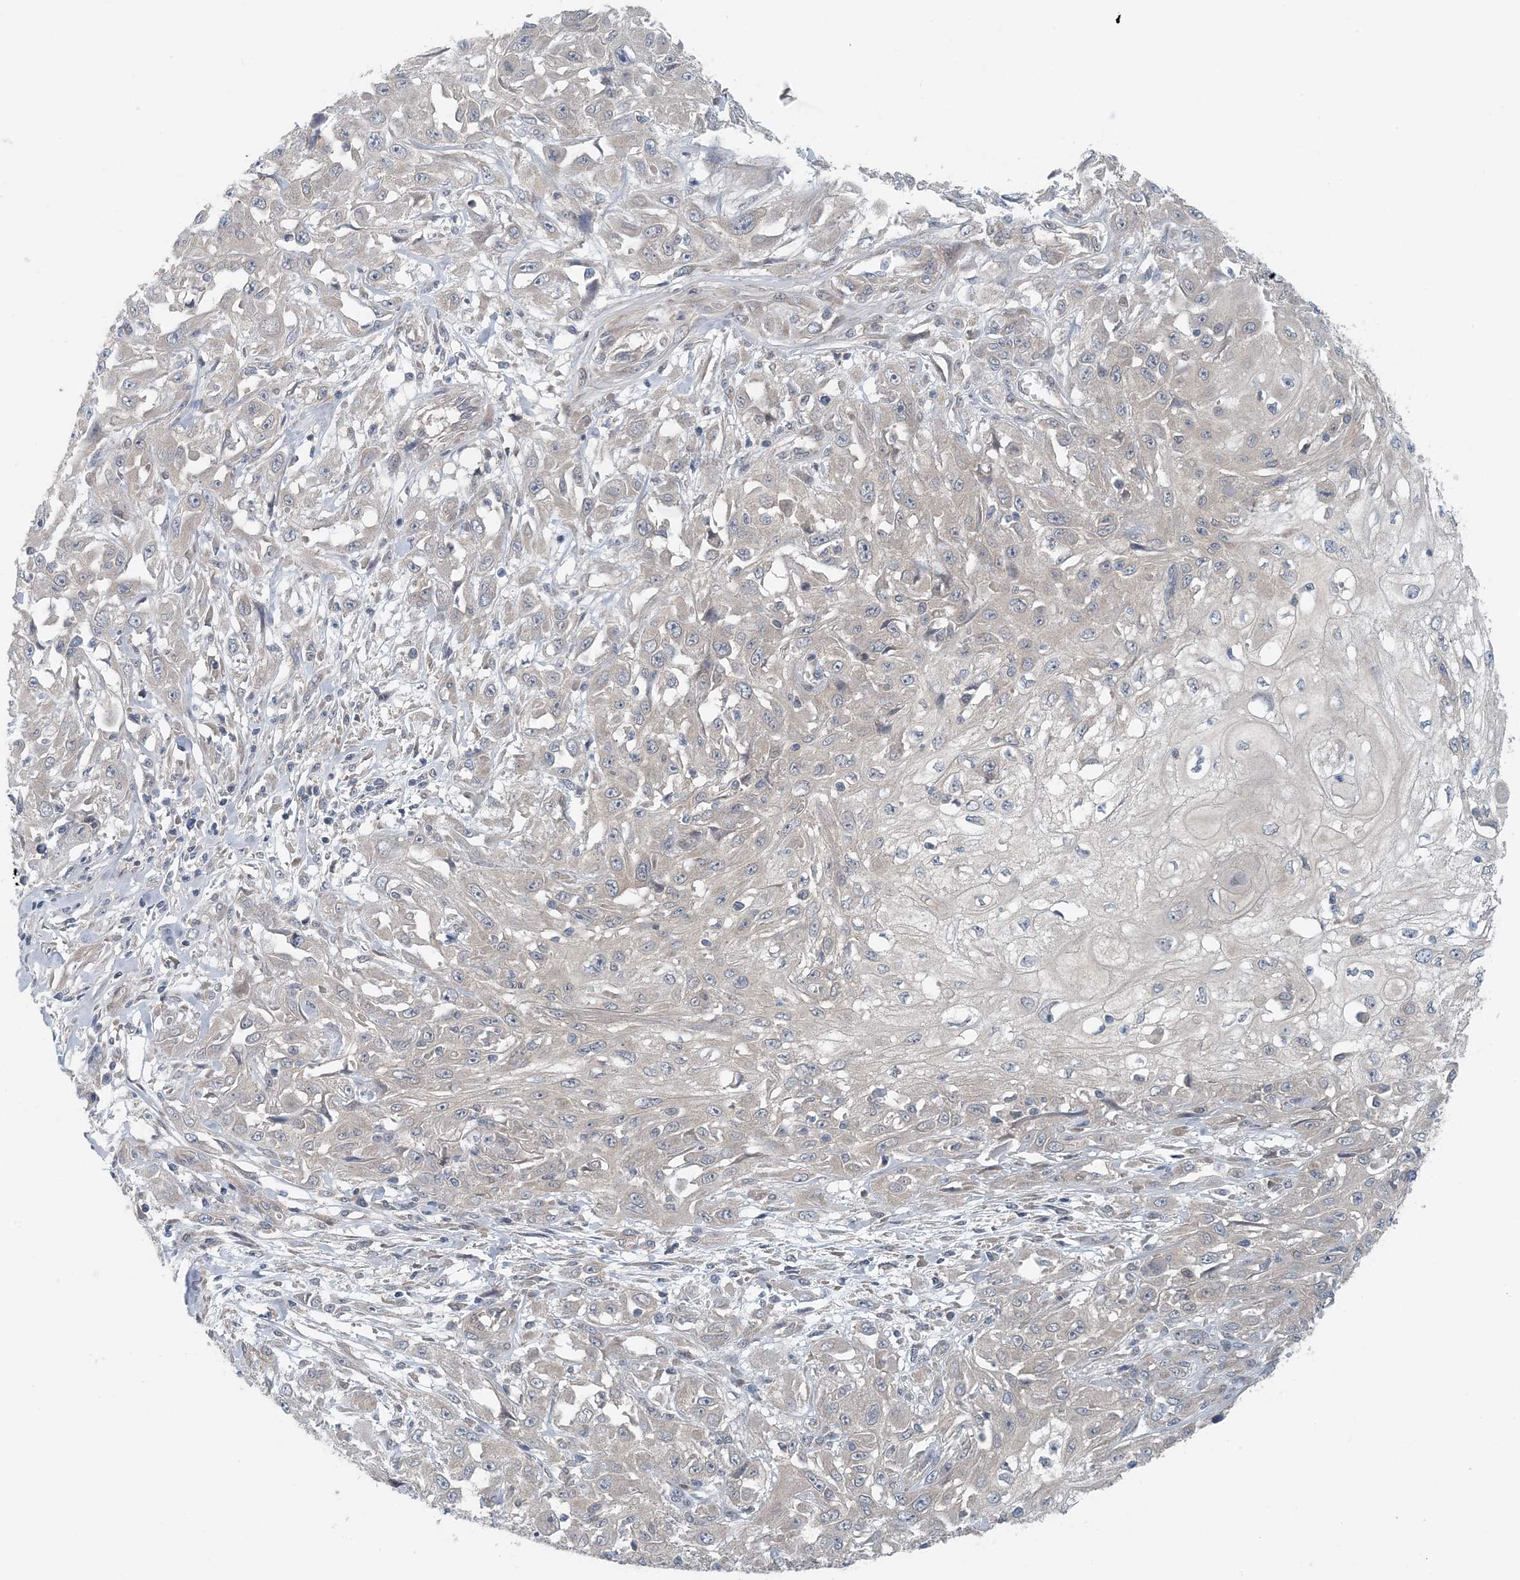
{"staining": {"intensity": "negative", "quantity": "none", "location": "none"}, "tissue": "skin cancer", "cell_type": "Tumor cells", "image_type": "cancer", "snomed": [{"axis": "morphology", "description": "Squamous cell carcinoma, NOS"}, {"axis": "morphology", "description": "Squamous cell carcinoma, metastatic, NOS"}, {"axis": "topography", "description": "Skin"}, {"axis": "topography", "description": "Lymph node"}], "caption": "Immunohistochemical staining of human skin squamous cell carcinoma demonstrates no significant positivity in tumor cells. (IHC, brightfield microscopy, high magnification).", "gene": "HIKESHI", "patient": {"sex": "male", "age": 75}}